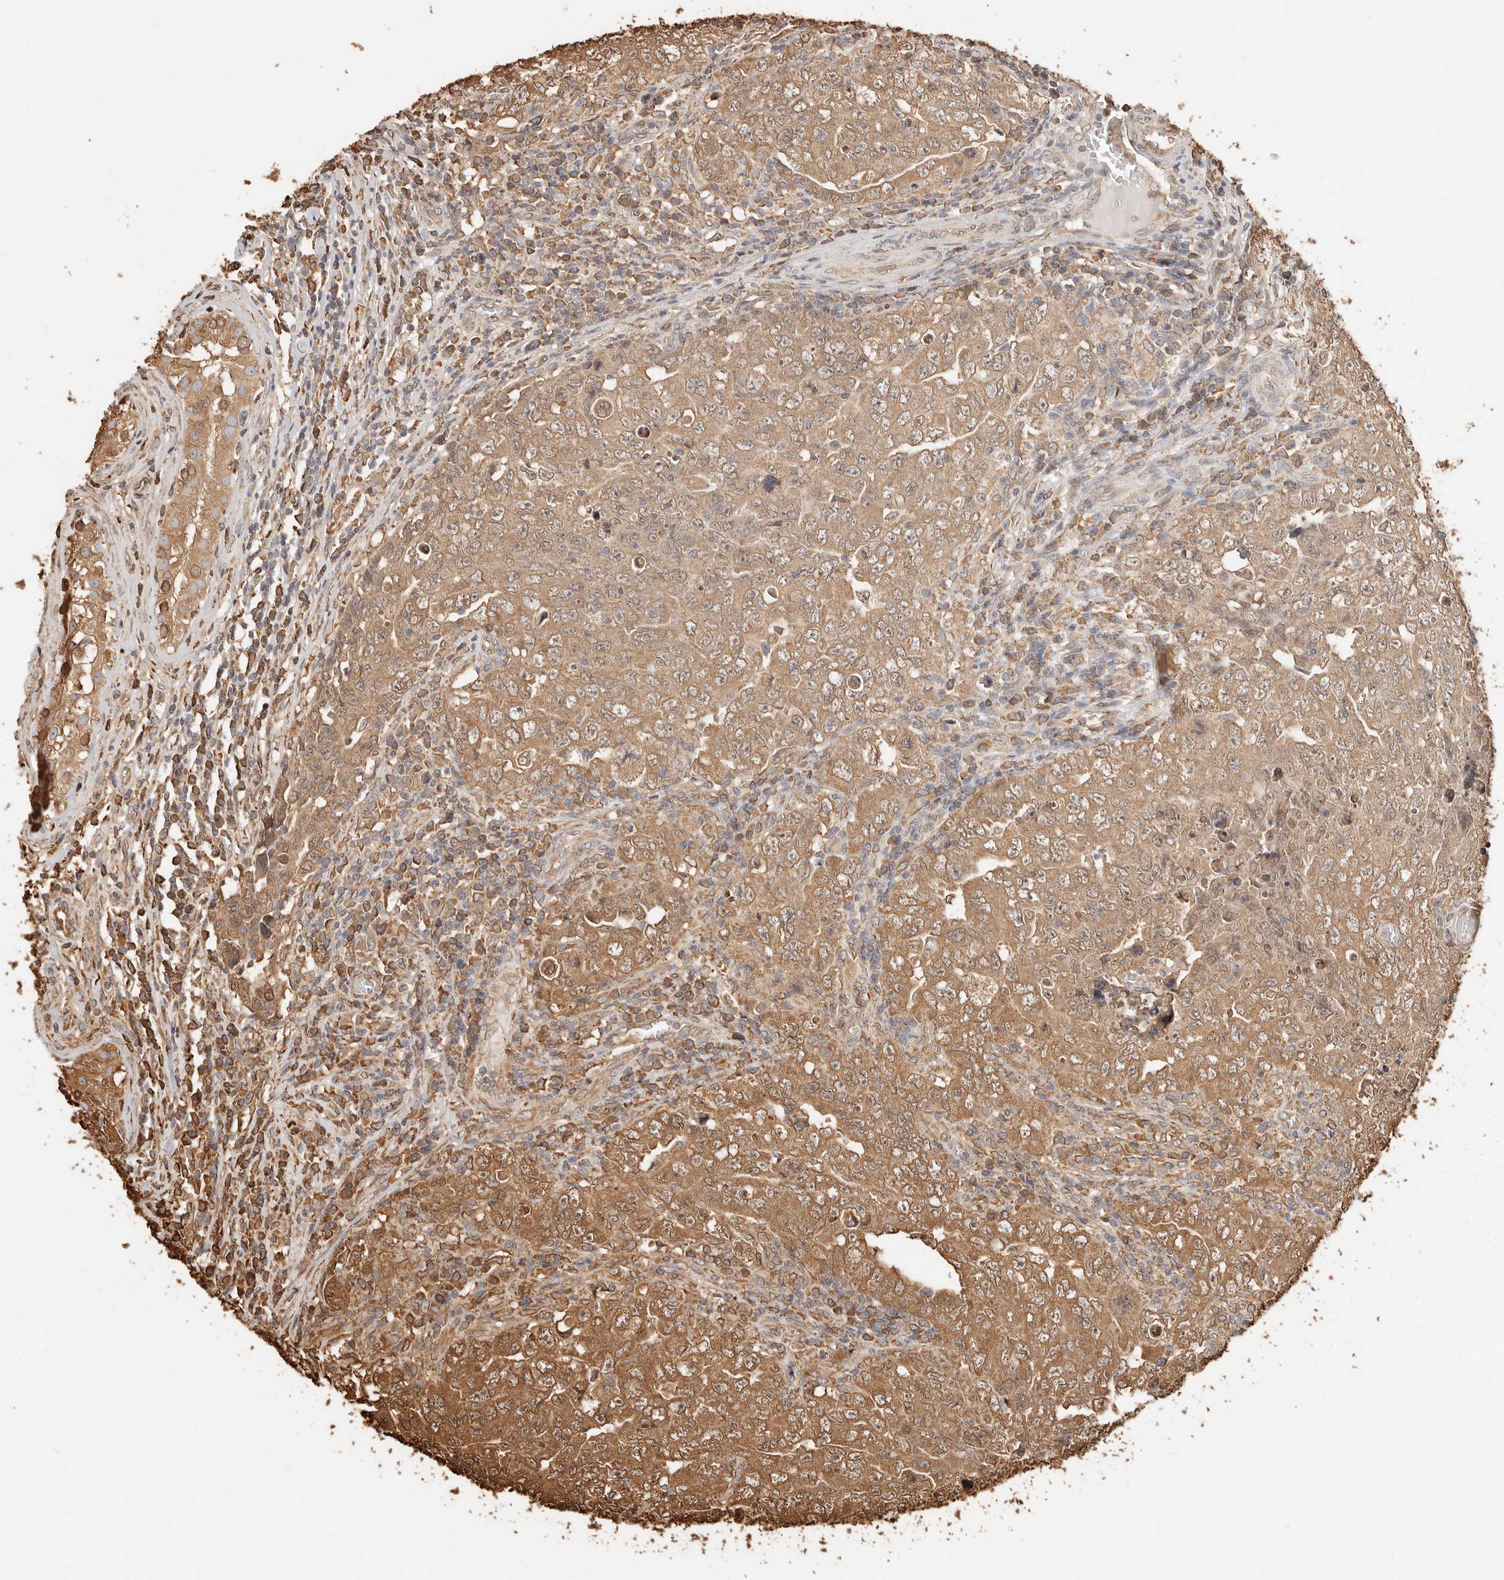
{"staining": {"intensity": "moderate", "quantity": ">75%", "location": "cytoplasmic/membranous,nuclear"}, "tissue": "testis cancer", "cell_type": "Tumor cells", "image_type": "cancer", "snomed": [{"axis": "morphology", "description": "Carcinoma, Embryonal, NOS"}, {"axis": "topography", "description": "Testis"}], "caption": "DAB immunohistochemical staining of human embryonal carcinoma (testis) displays moderate cytoplasmic/membranous and nuclear protein expression in approximately >75% of tumor cells.", "gene": "ARHGEF10L", "patient": {"sex": "male", "age": 26}}